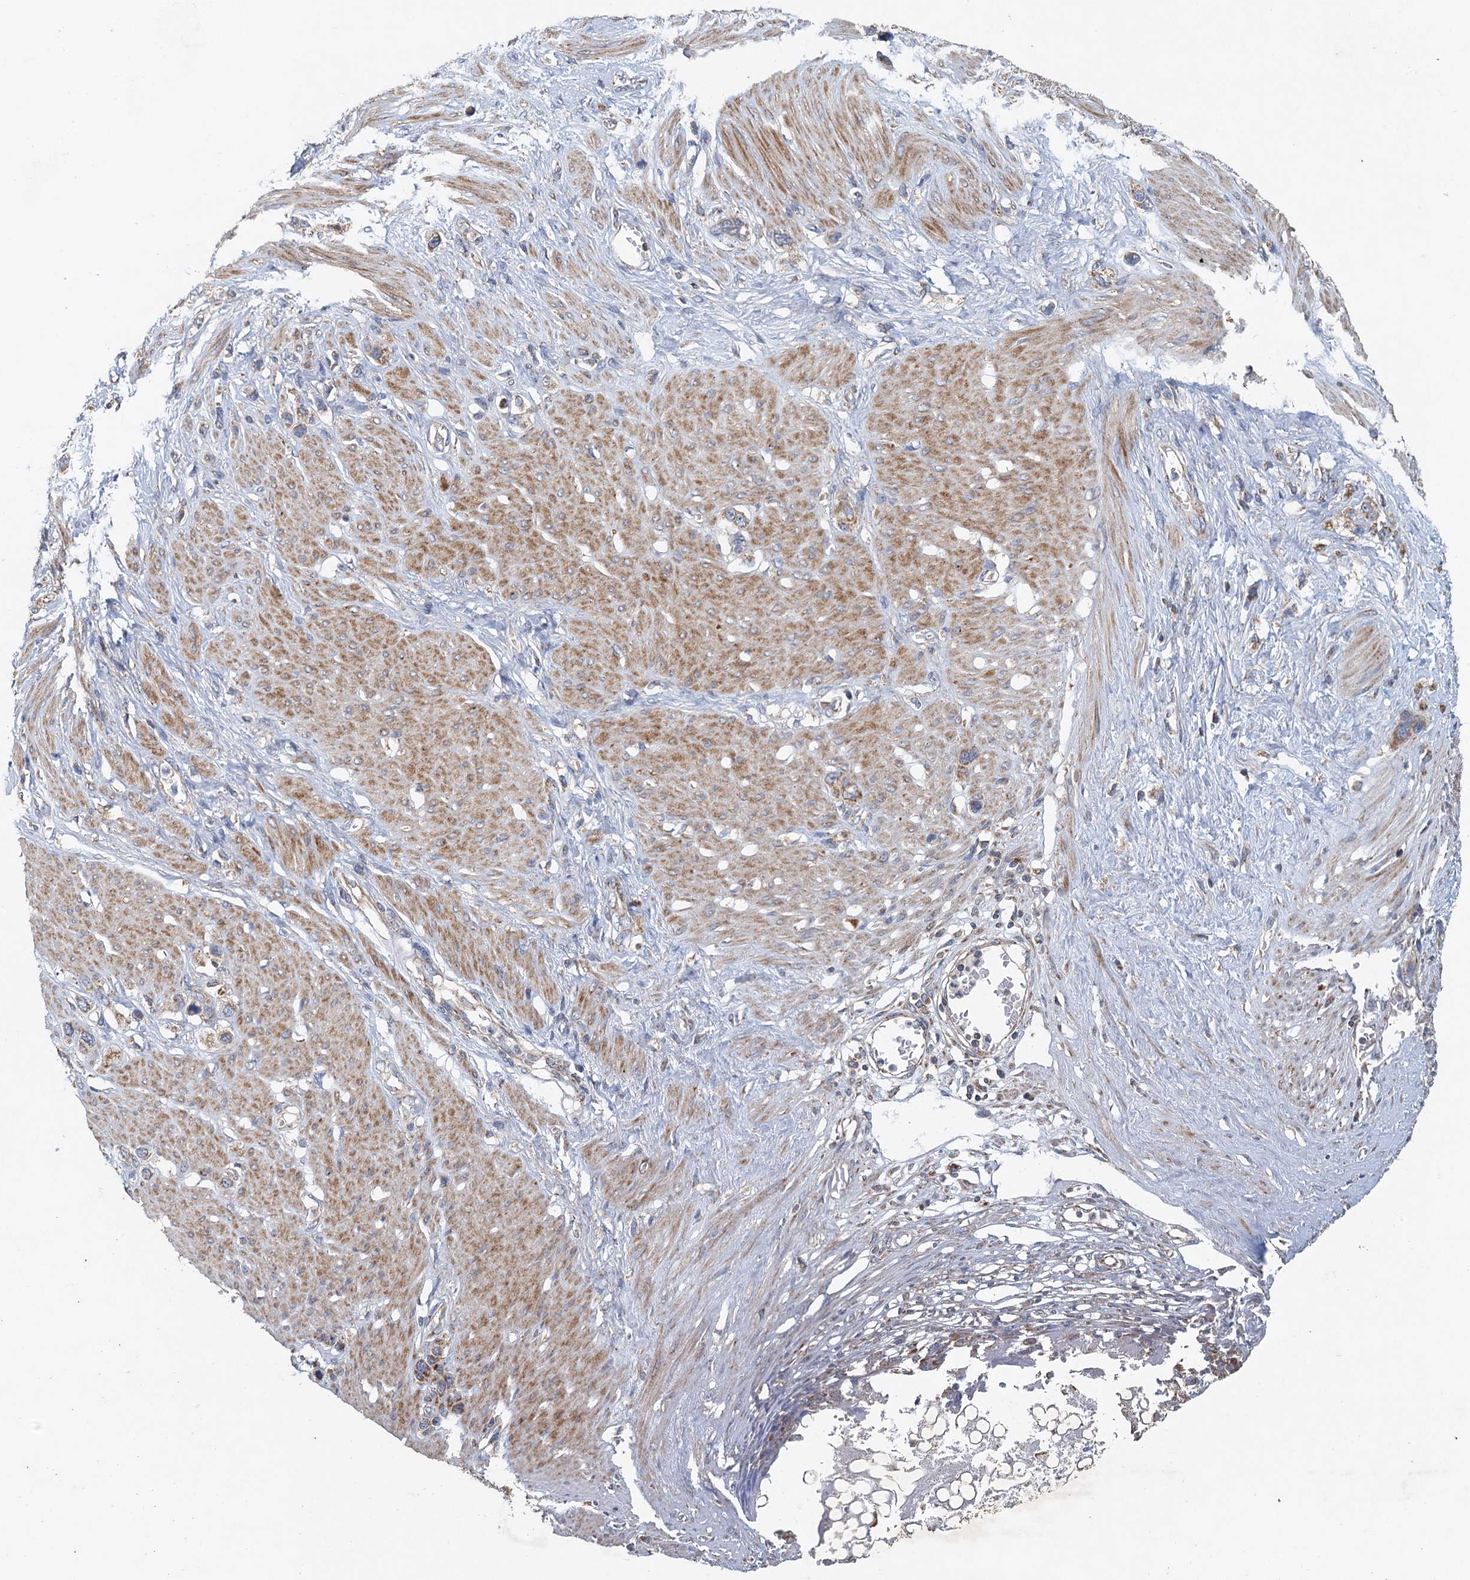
{"staining": {"intensity": "weak", "quantity": "25%-75%", "location": "cytoplasmic/membranous"}, "tissue": "stomach cancer", "cell_type": "Tumor cells", "image_type": "cancer", "snomed": [{"axis": "morphology", "description": "Adenocarcinoma, NOS"}, {"axis": "morphology", "description": "Adenocarcinoma, High grade"}, {"axis": "topography", "description": "Stomach, upper"}, {"axis": "topography", "description": "Stomach, lower"}], "caption": "Immunohistochemistry (IHC) histopathology image of neoplastic tissue: stomach cancer stained using IHC displays low levels of weak protein expression localized specifically in the cytoplasmic/membranous of tumor cells, appearing as a cytoplasmic/membranous brown color.", "gene": "BCS1L", "patient": {"sex": "female", "age": 65}}